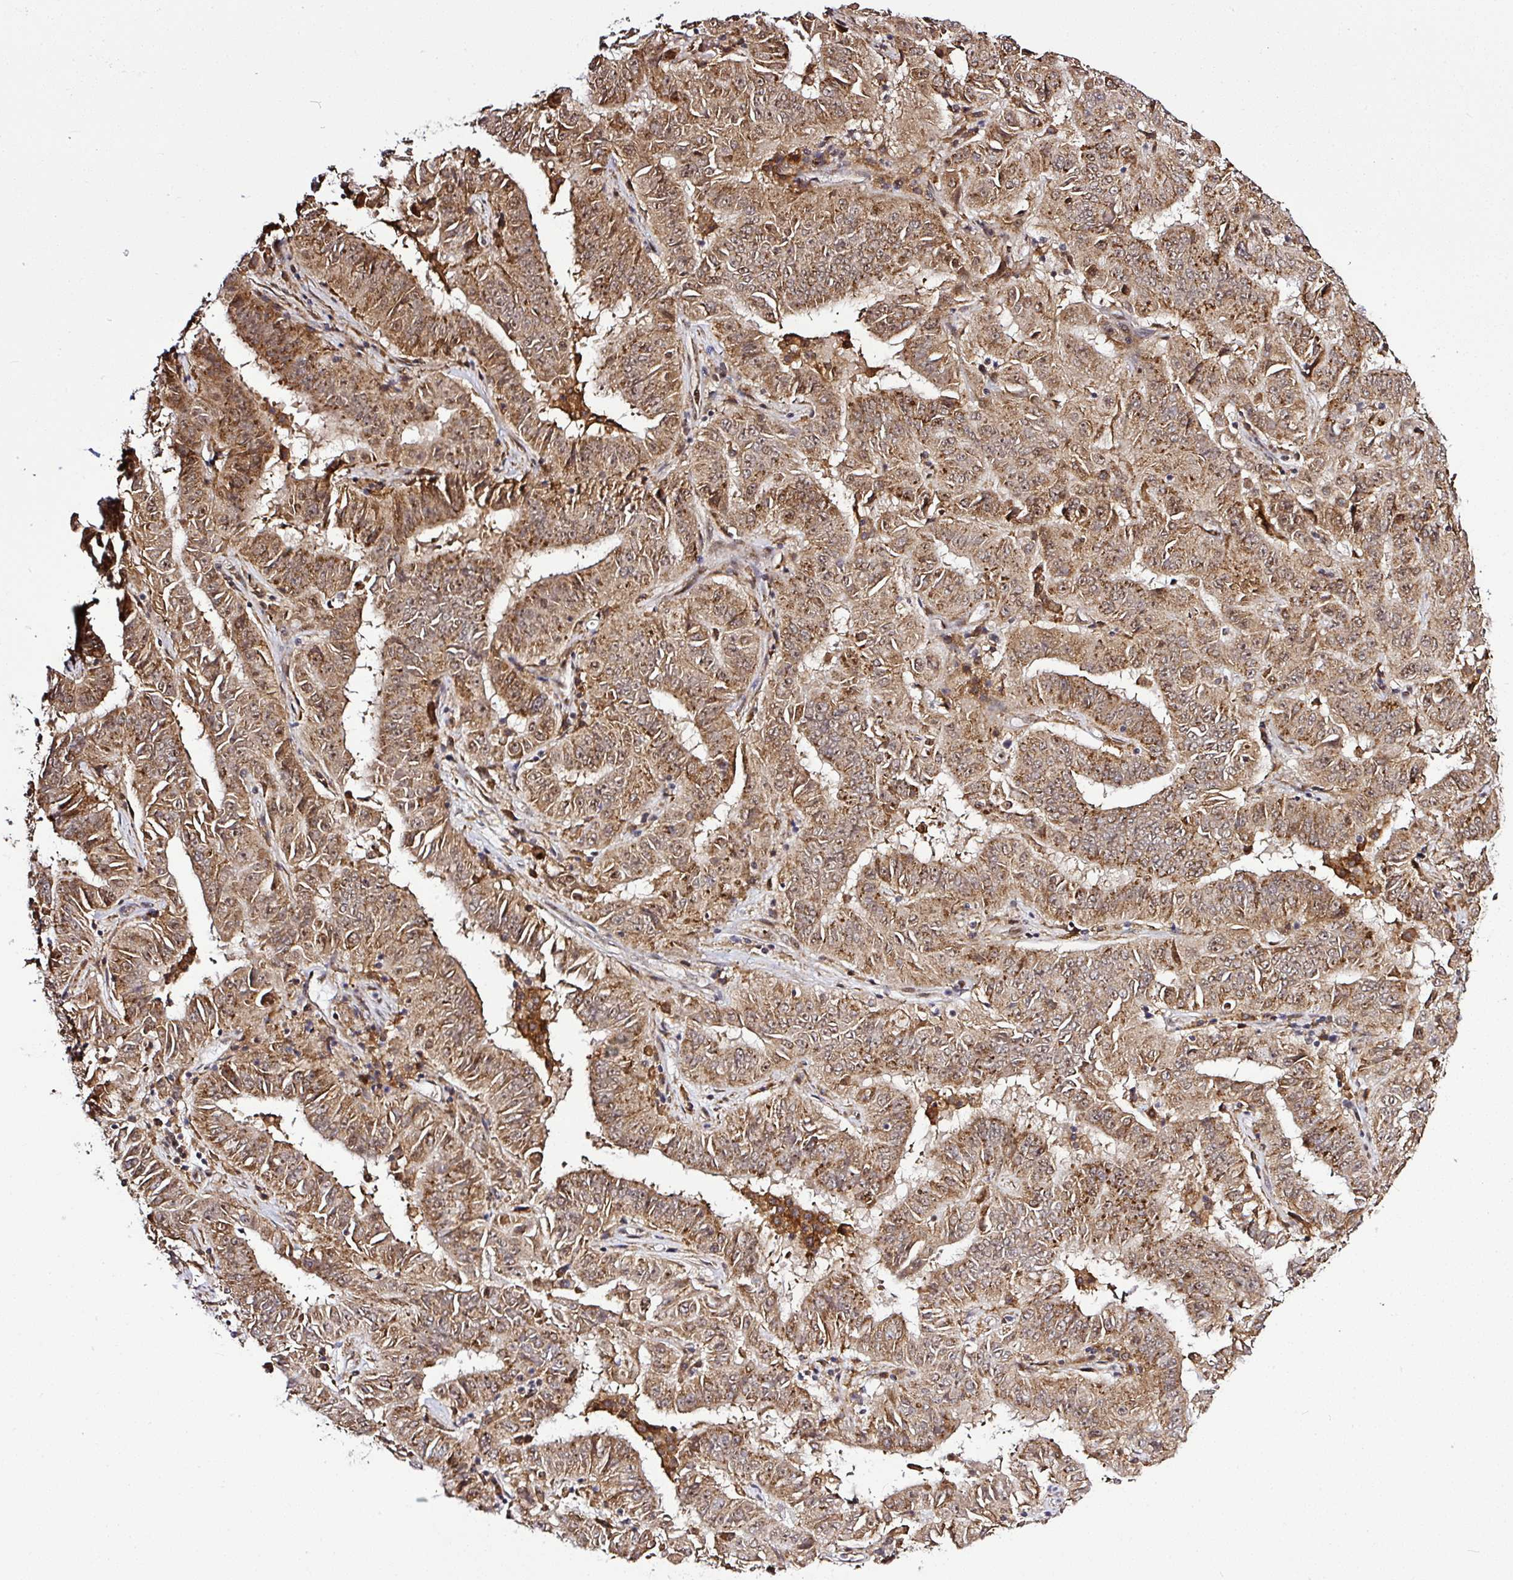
{"staining": {"intensity": "moderate", "quantity": ">75%", "location": "cytoplasmic/membranous,nuclear"}, "tissue": "pancreatic cancer", "cell_type": "Tumor cells", "image_type": "cancer", "snomed": [{"axis": "morphology", "description": "Adenocarcinoma, NOS"}, {"axis": "topography", "description": "Pancreas"}], "caption": "Moderate cytoplasmic/membranous and nuclear protein staining is seen in about >75% of tumor cells in pancreatic cancer (adenocarcinoma). (DAB (3,3'-diaminobenzidine) IHC with brightfield microscopy, high magnification).", "gene": "FAM153A", "patient": {"sex": "male", "age": 63}}